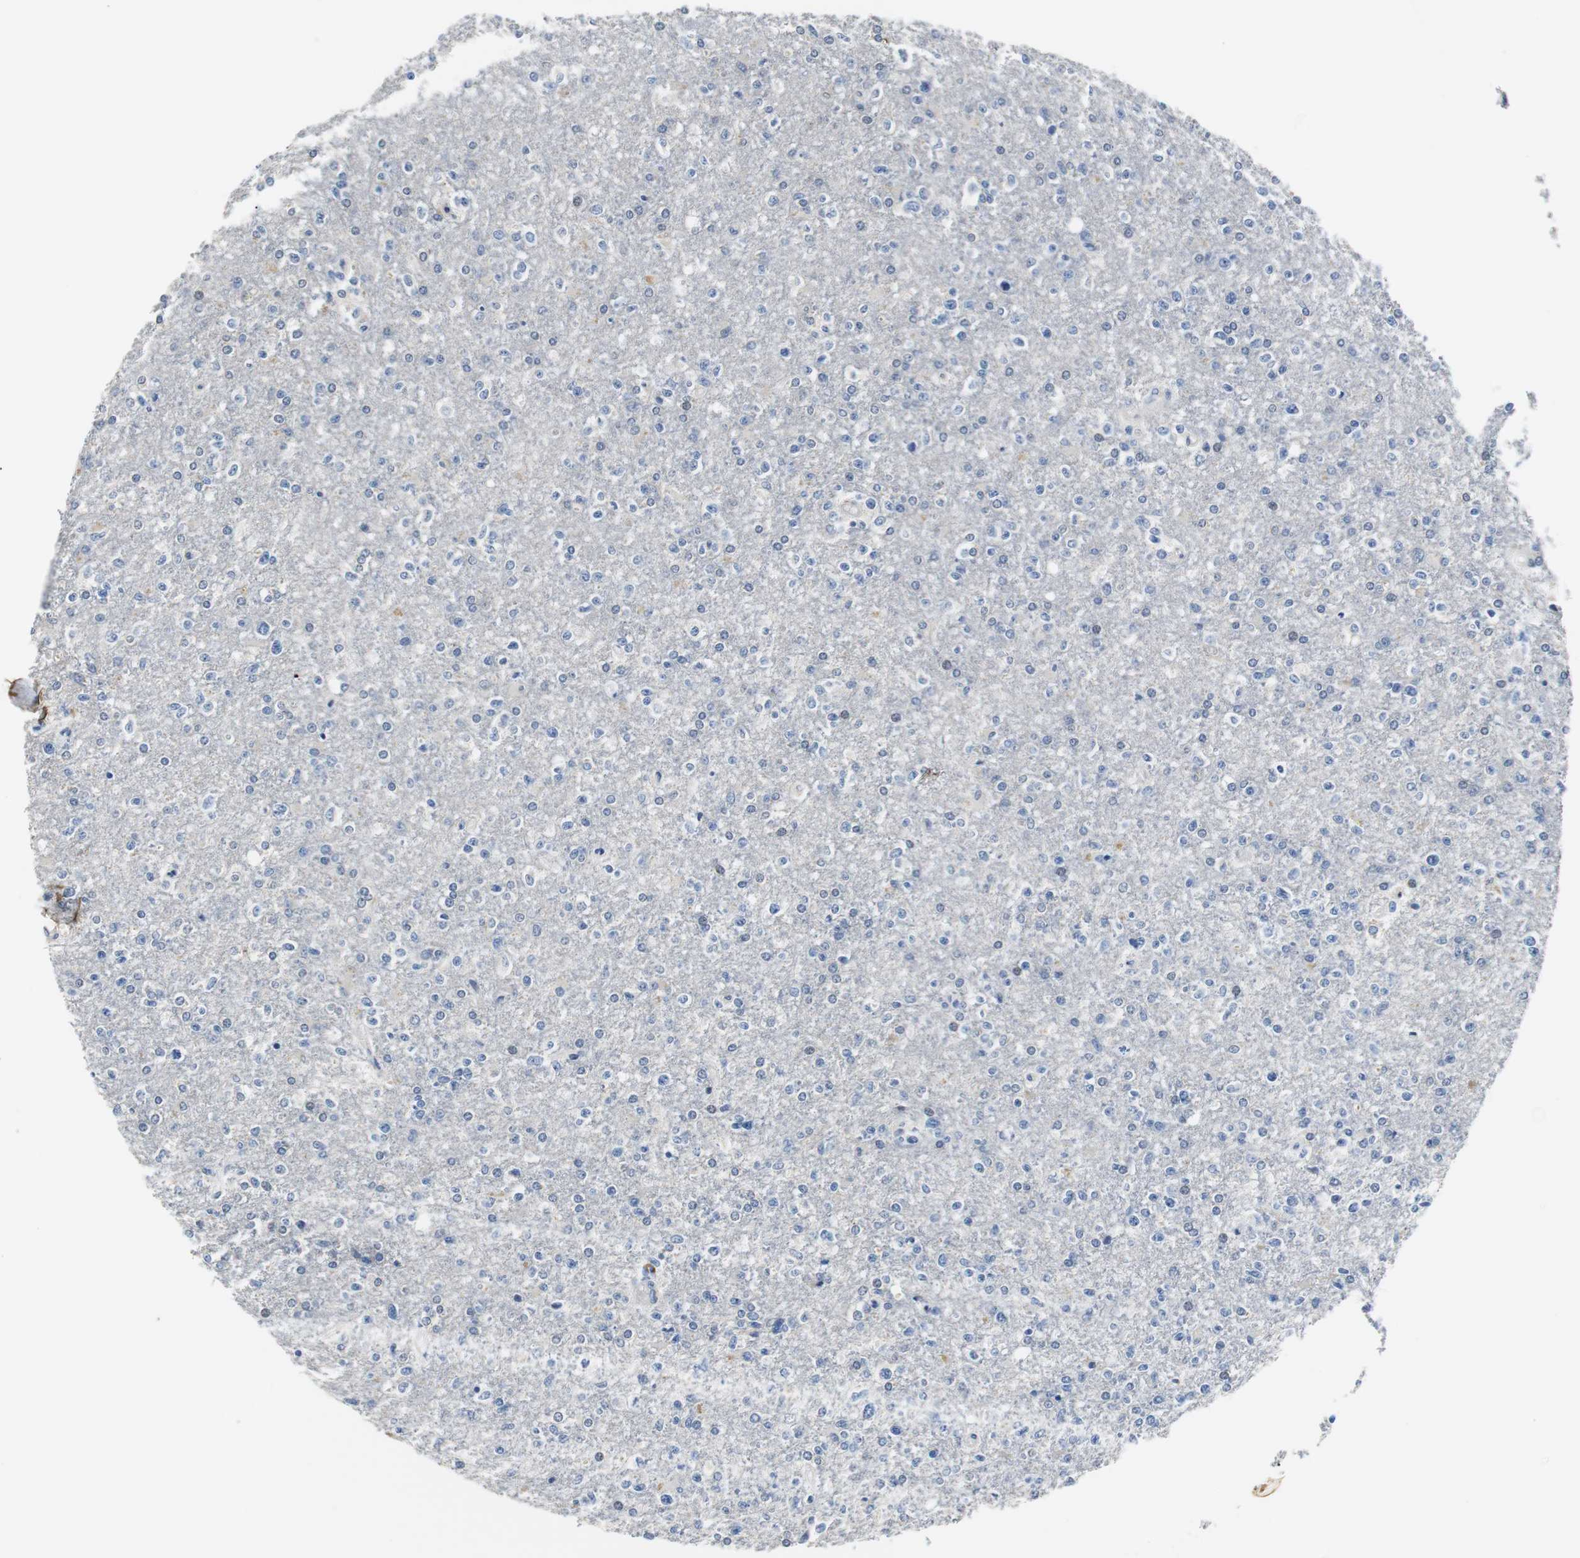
{"staining": {"intensity": "negative", "quantity": "none", "location": "none"}, "tissue": "glioma", "cell_type": "Tumor cells", "image_type": "cancer", "snomed": [{"axis": "morphology", "description": "Glioma, malignant, High grade"}, {"axis": "topography", "description": "Cerebral cortex"}], "caption": "Tumor cells are negative for protein expression in human malignant glioma (high-grade).", "gene": "PCK1", "patient": {"sex": "male", "age": 76}}